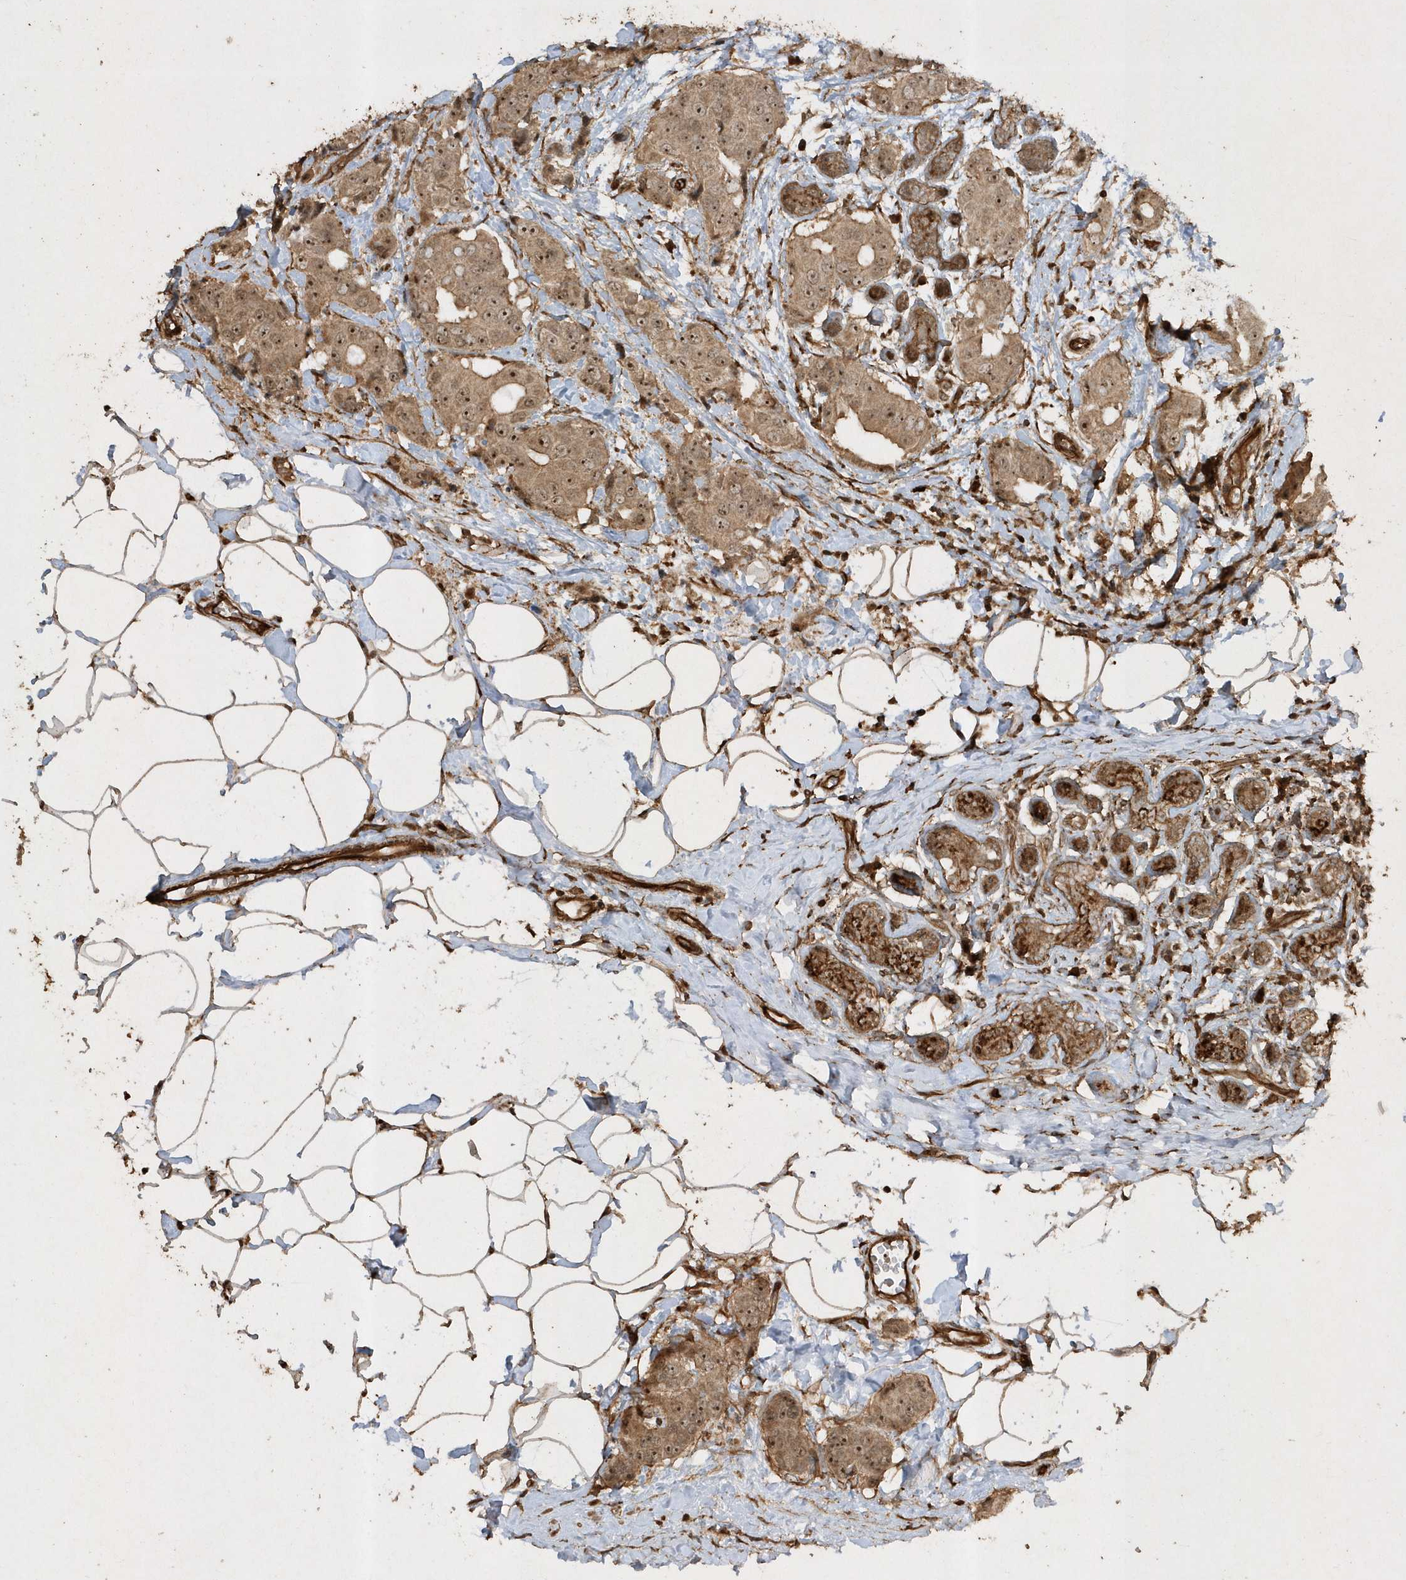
{"staining": {"intensity": "moderate", "quantity": ">75%", "location": "cytoplasmic/membranous,nuclear"}, "tissue": "breast cancer", "cell_type": "Tumor cells", "image_type": "cancer", "snomed": [{"axis": "morphology", "description": "Normal tissue, NOS"}, {"axis": "morphology", "description": "Duct carcinoma"}, {"axis": "topography", "description": "Breast"}], "caption": "There is medium levels of moderate cytoplasmic/membranous and nuclear expression in tumor cells of breast intraductal carcinoma, as demonstrated by immunohistochemical staining (brown color).", "gene": "AVPI1", "patient": {"sex": "female", "age": 39}}